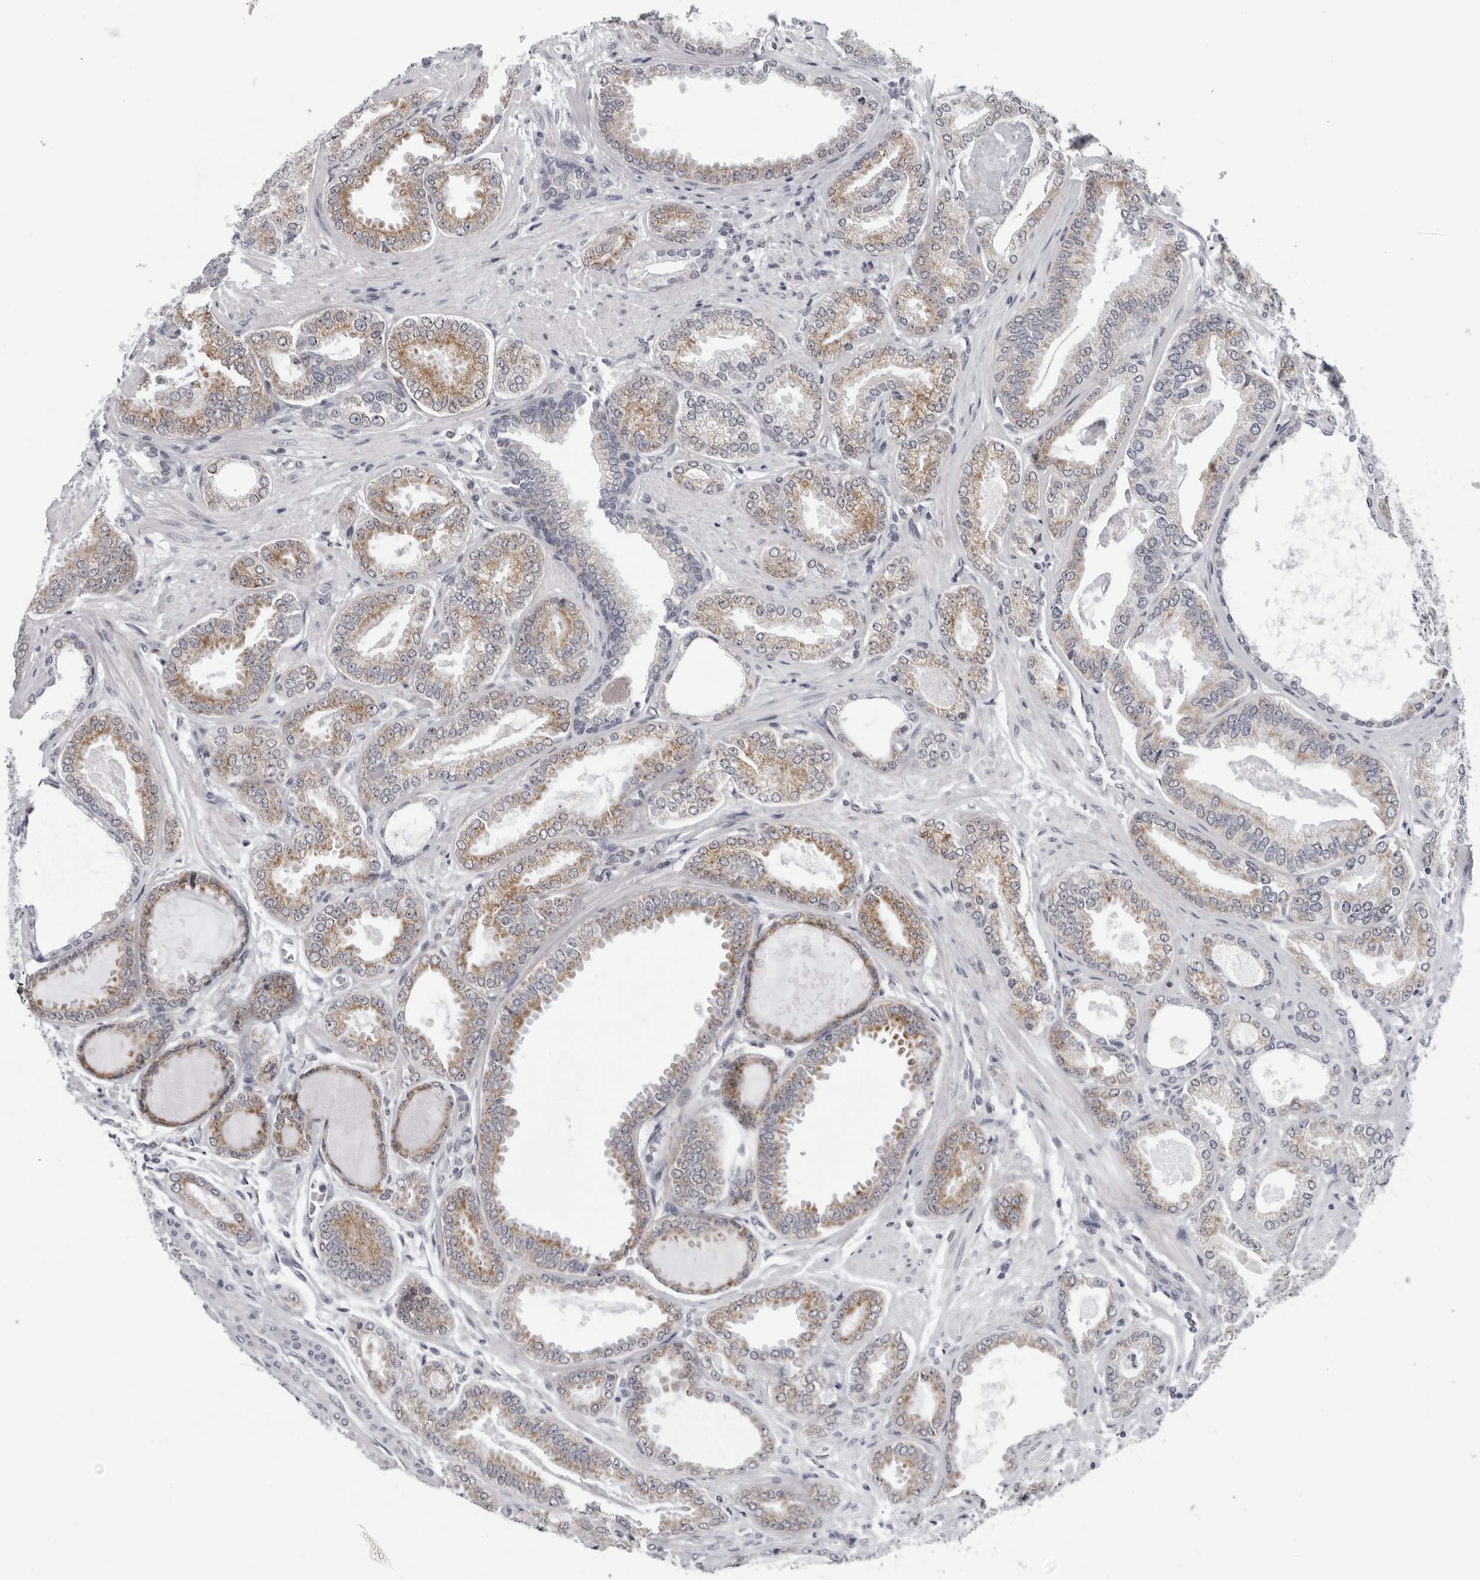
{"staining": {"intensity": "moderate", "quantity": ">75%", "location": "cytoplasmic/membranous"}, "tissue": "prostate cancer", "cell_type": "Tumor cells", "image_type": "cancer", "snomed": [{"axis": "morphology", "description": "Adenocarcinoma, Low grade"}, {"axis": "topography", "description": "Prostate"}], "caption": "Immunohistochemical staining of prostate low-grade adenocarcinoma demonstrates moderate cytoplasmic/membranous protein staining in approximately >75% of tumor cells. The protein is shown in brown color, while the nuclei are stained blue.", "gene": "CPT2", "patient": {"sex": "male", "age": 71}}